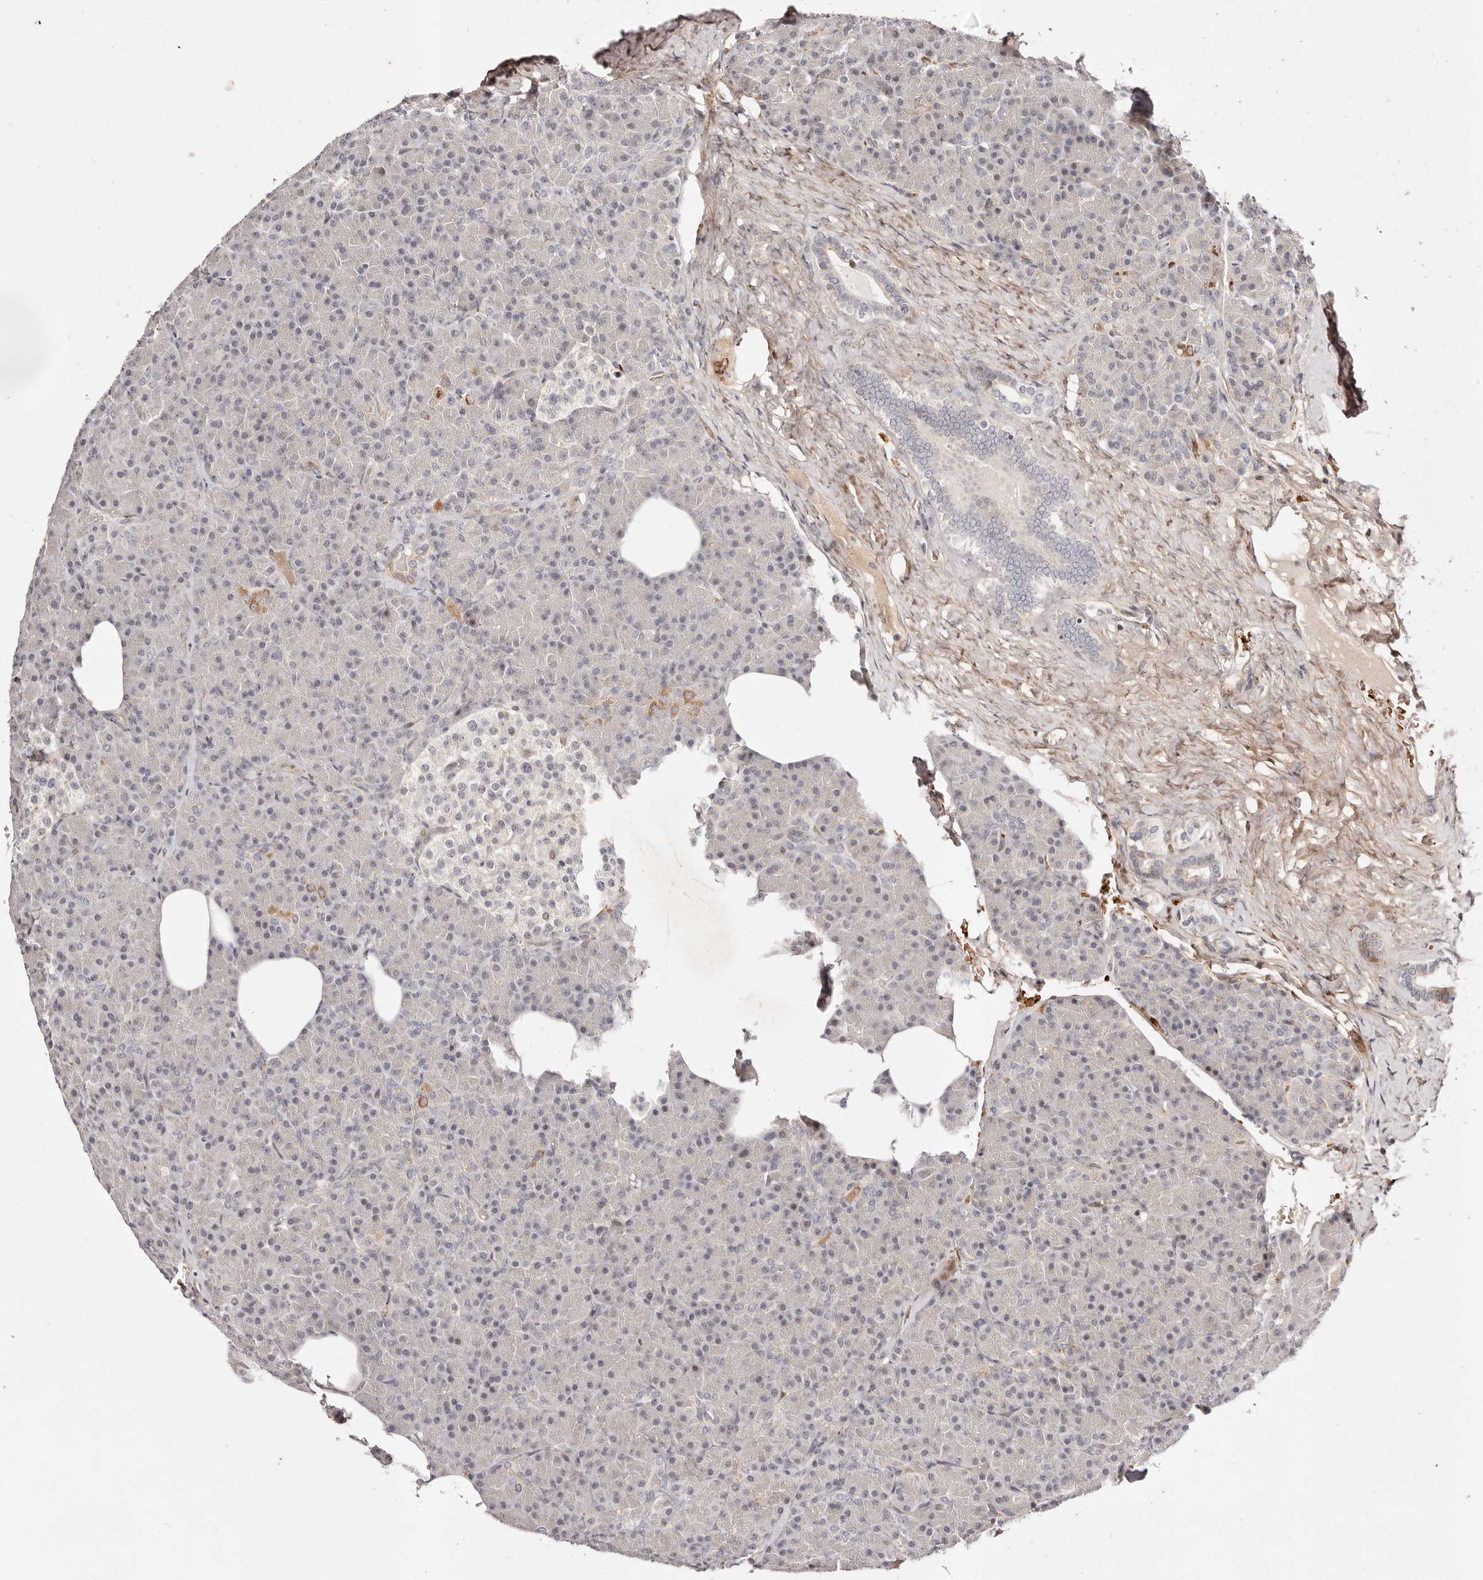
{"staining": {"intensity": "weak", "quantity": "25%-75%", "location": "nuclear"}, "tissue": "pancreas", "cell_type": "Exocrine glandular cells", "image_type": "normal", "snomed": [{"axis": "morphology", "description": "Normal tissue, NOS"}, {"axis": "topography", "description": "Pancreas"}], "caption": "Weak nuclear staining for a protein is seen in about 25%-75% of exocrine glandular cells of unremarkable pancreas using IHC.", "gene": "WRN", "patient": {"sex": "female", "age": 43}}